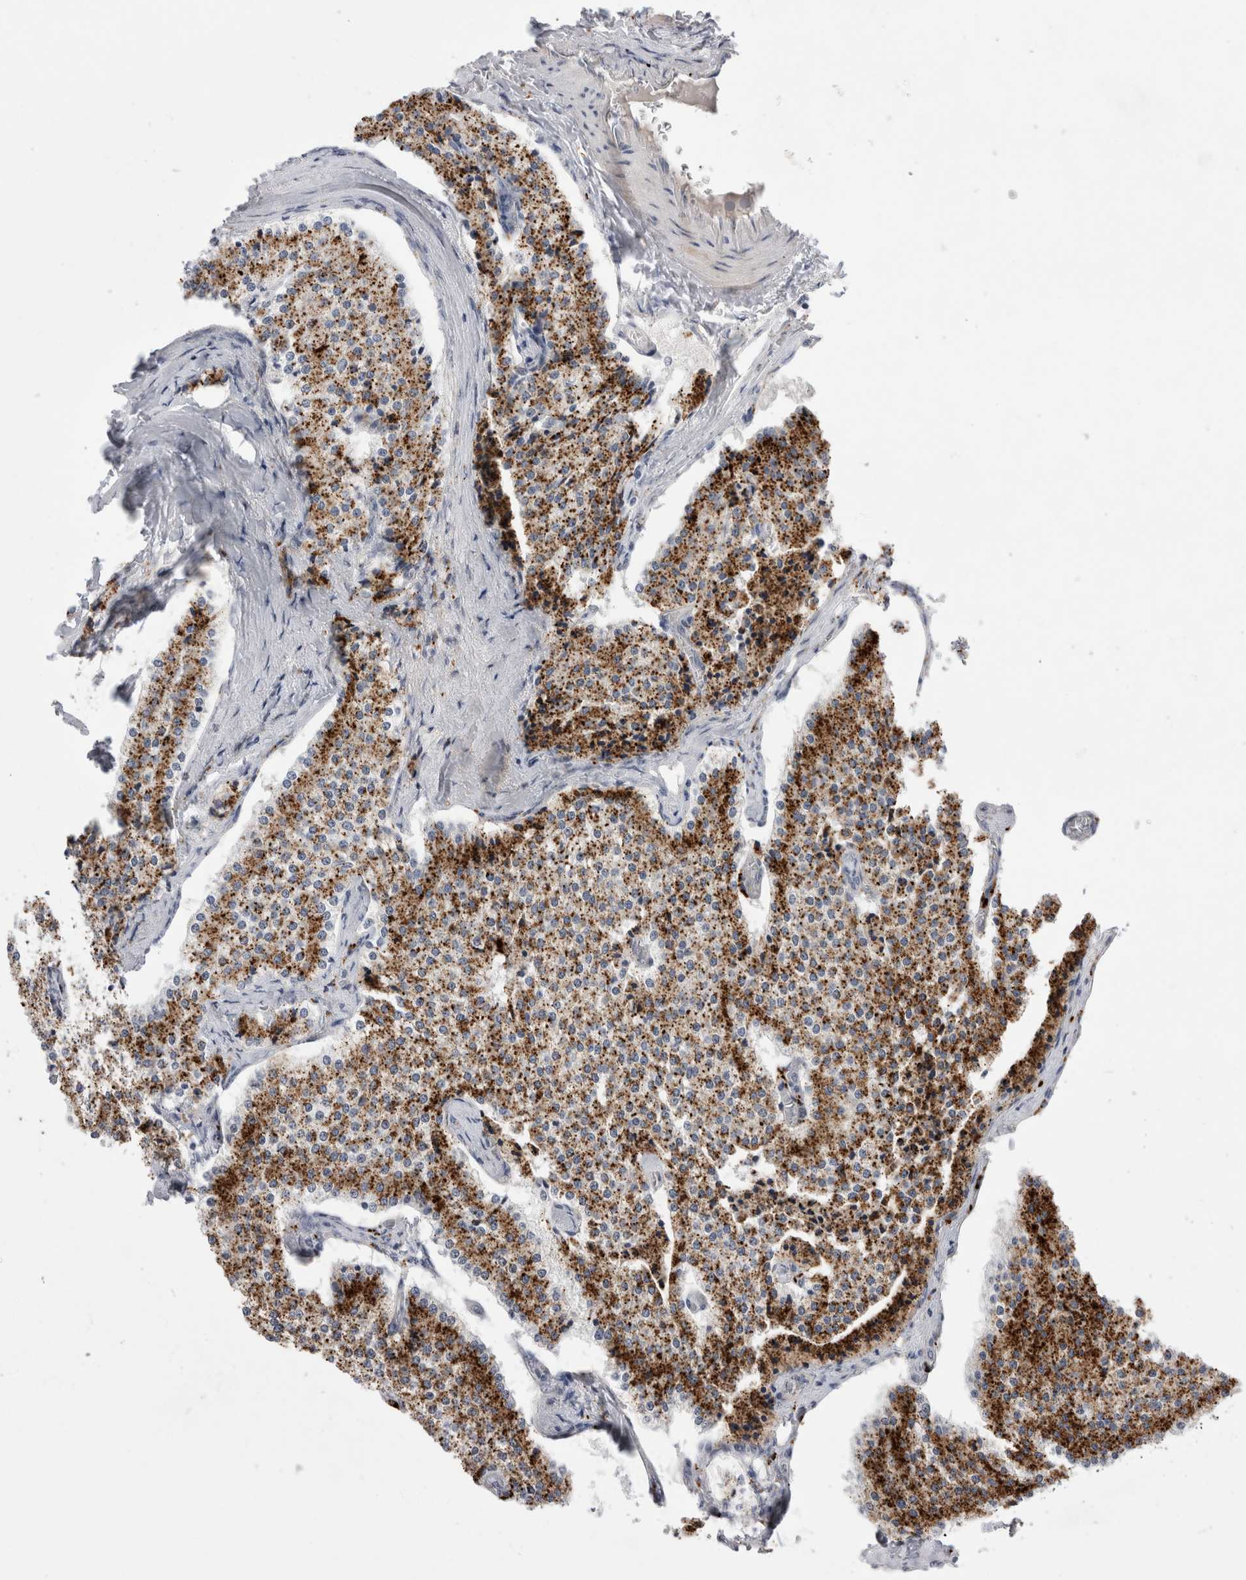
{"staining": {"intensity": "strong", "quantity": ">75%", "location": "cytoplasmic/membranous"}, "tissue": "carcinoid", "cell_type": "Tumor cells", "image_type": "cancer", "snomed": [{"axis": "morphology", "description": "Carcinoid, malignant, NOS"}, {"axis": "topography", "description": "Colon"}], "caption": "Carcinoid stained for a protein (brown) demonstrates strong cytoplasmic/membranous positive expression in about >75% of tumor cells.", "gene": "GAA", "patient": {"sex": "female", "age": 52}}